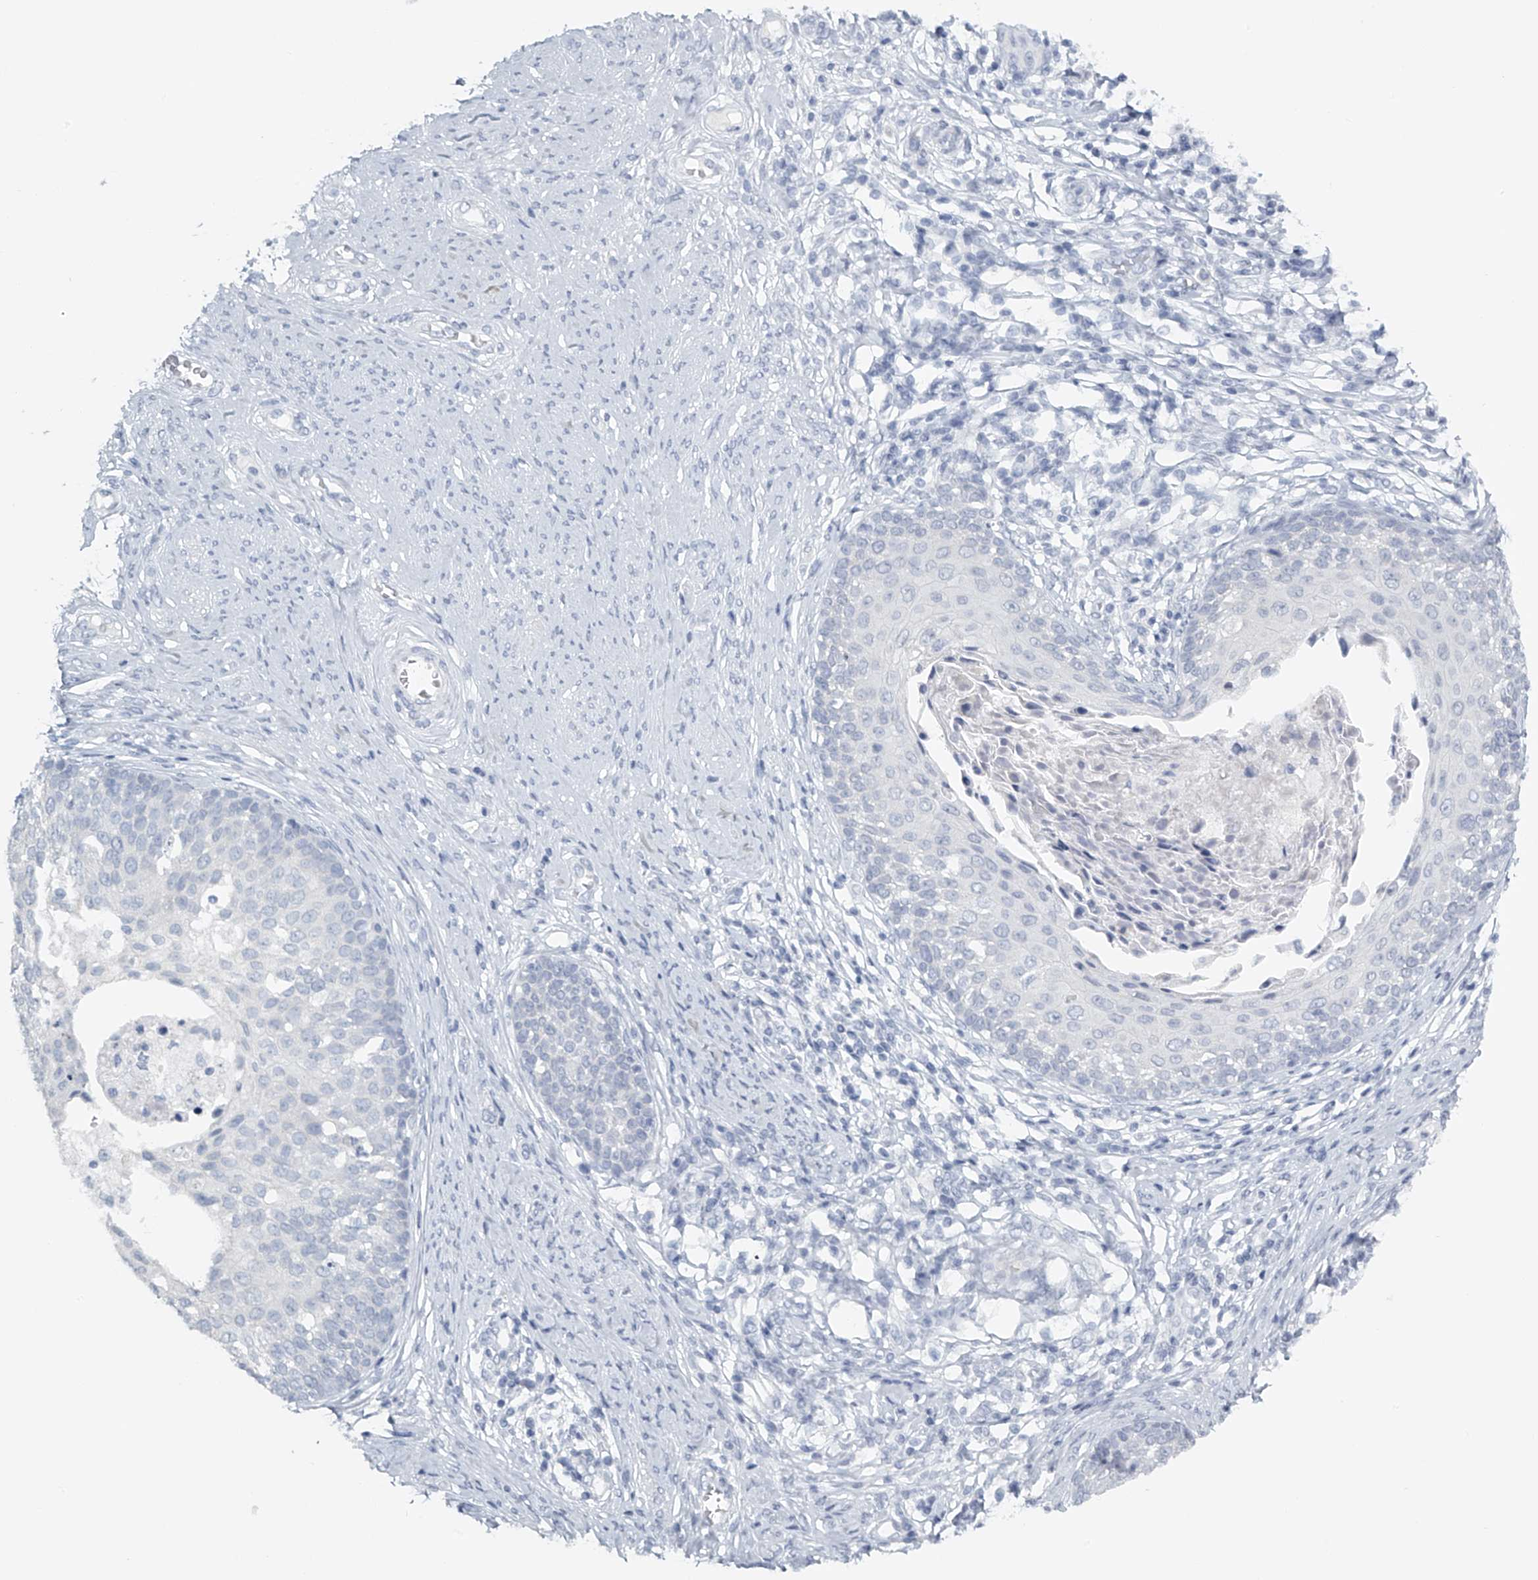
{"staining": {"intensity": "negative", "quantity": "none", "location": "none"}, "tissue": "cervical cancer", "cell_type": "Tumor cells", "image_type": "cancer", "snomed": [{"axis": "morphology", "description": "Squamous cell carcinoma, NOS"}, {"axis": "morphology", "description": "Adenocarcinoma, NOS"}, {"axis": "topography", "description": "Cervix"}], "caption": "This is an immunohistochemistry (IHC) histopathology image of human cervical cancer (squamous cell carcinoma). There is no expression in tumor cells.", "gene": "FAT2", "patient": {"sex": "female", "age": 52}}